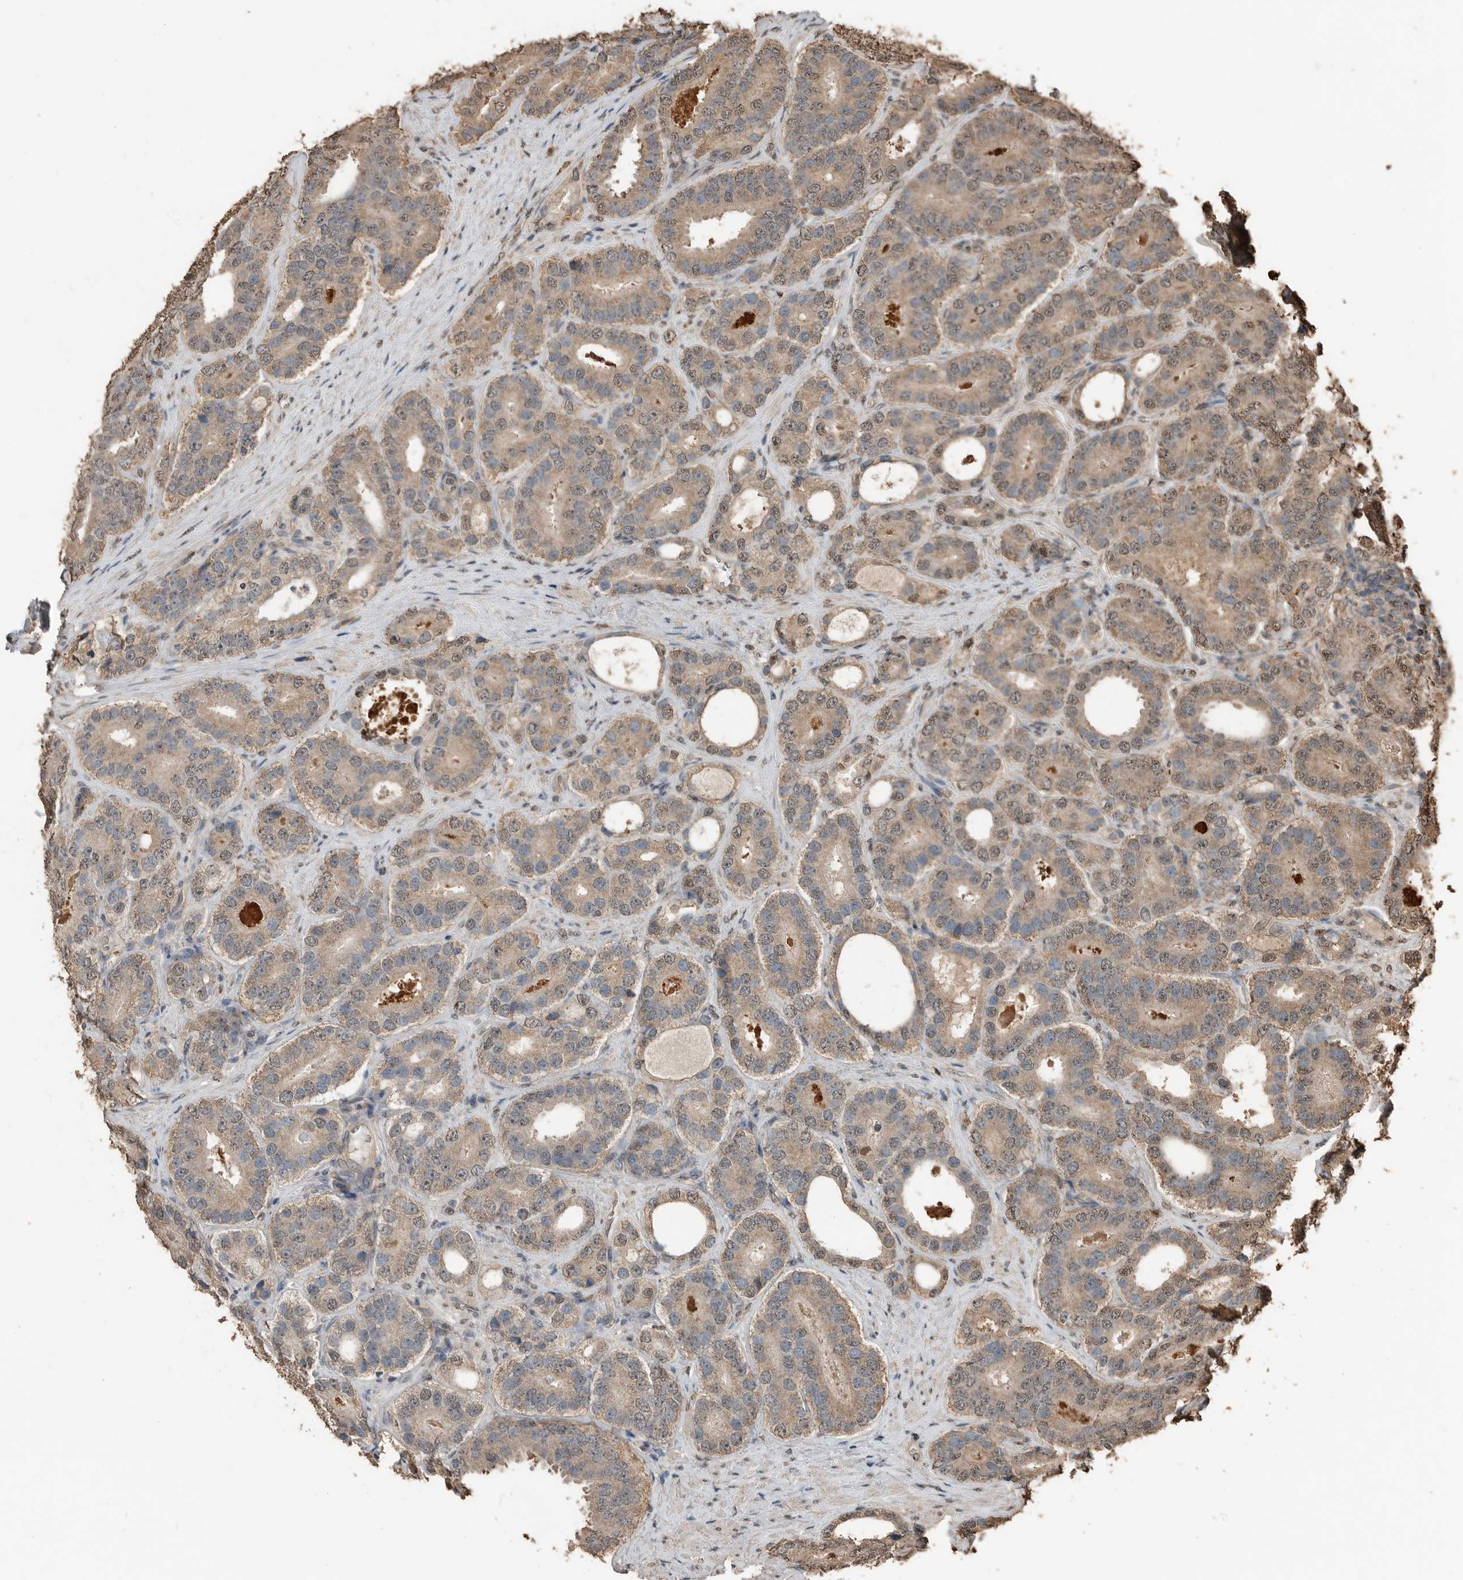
{"staining": {"intensity": "weak", "quantity": ">75%", "location": "cytoplasmic/membranous,nuclear"}, "tissue": "prostate cancer", "cell_type": "Tumor cells", "image_type": "cancer", "snomed": [{"axis": "morphology", "description": "Adenocarcinoma, High grade"}, {"axis": "topography", "description": "Prostate"}], "caption": "Human prostate cancer (high-grade adenocarcinoma) stained with a brown dye shows weak cytoplasmic/membranous and nuclear positive positivity in about >75% of tumor cells.", "gene": "BLZF1", "patient": {"sex": "male", "age": 56}}